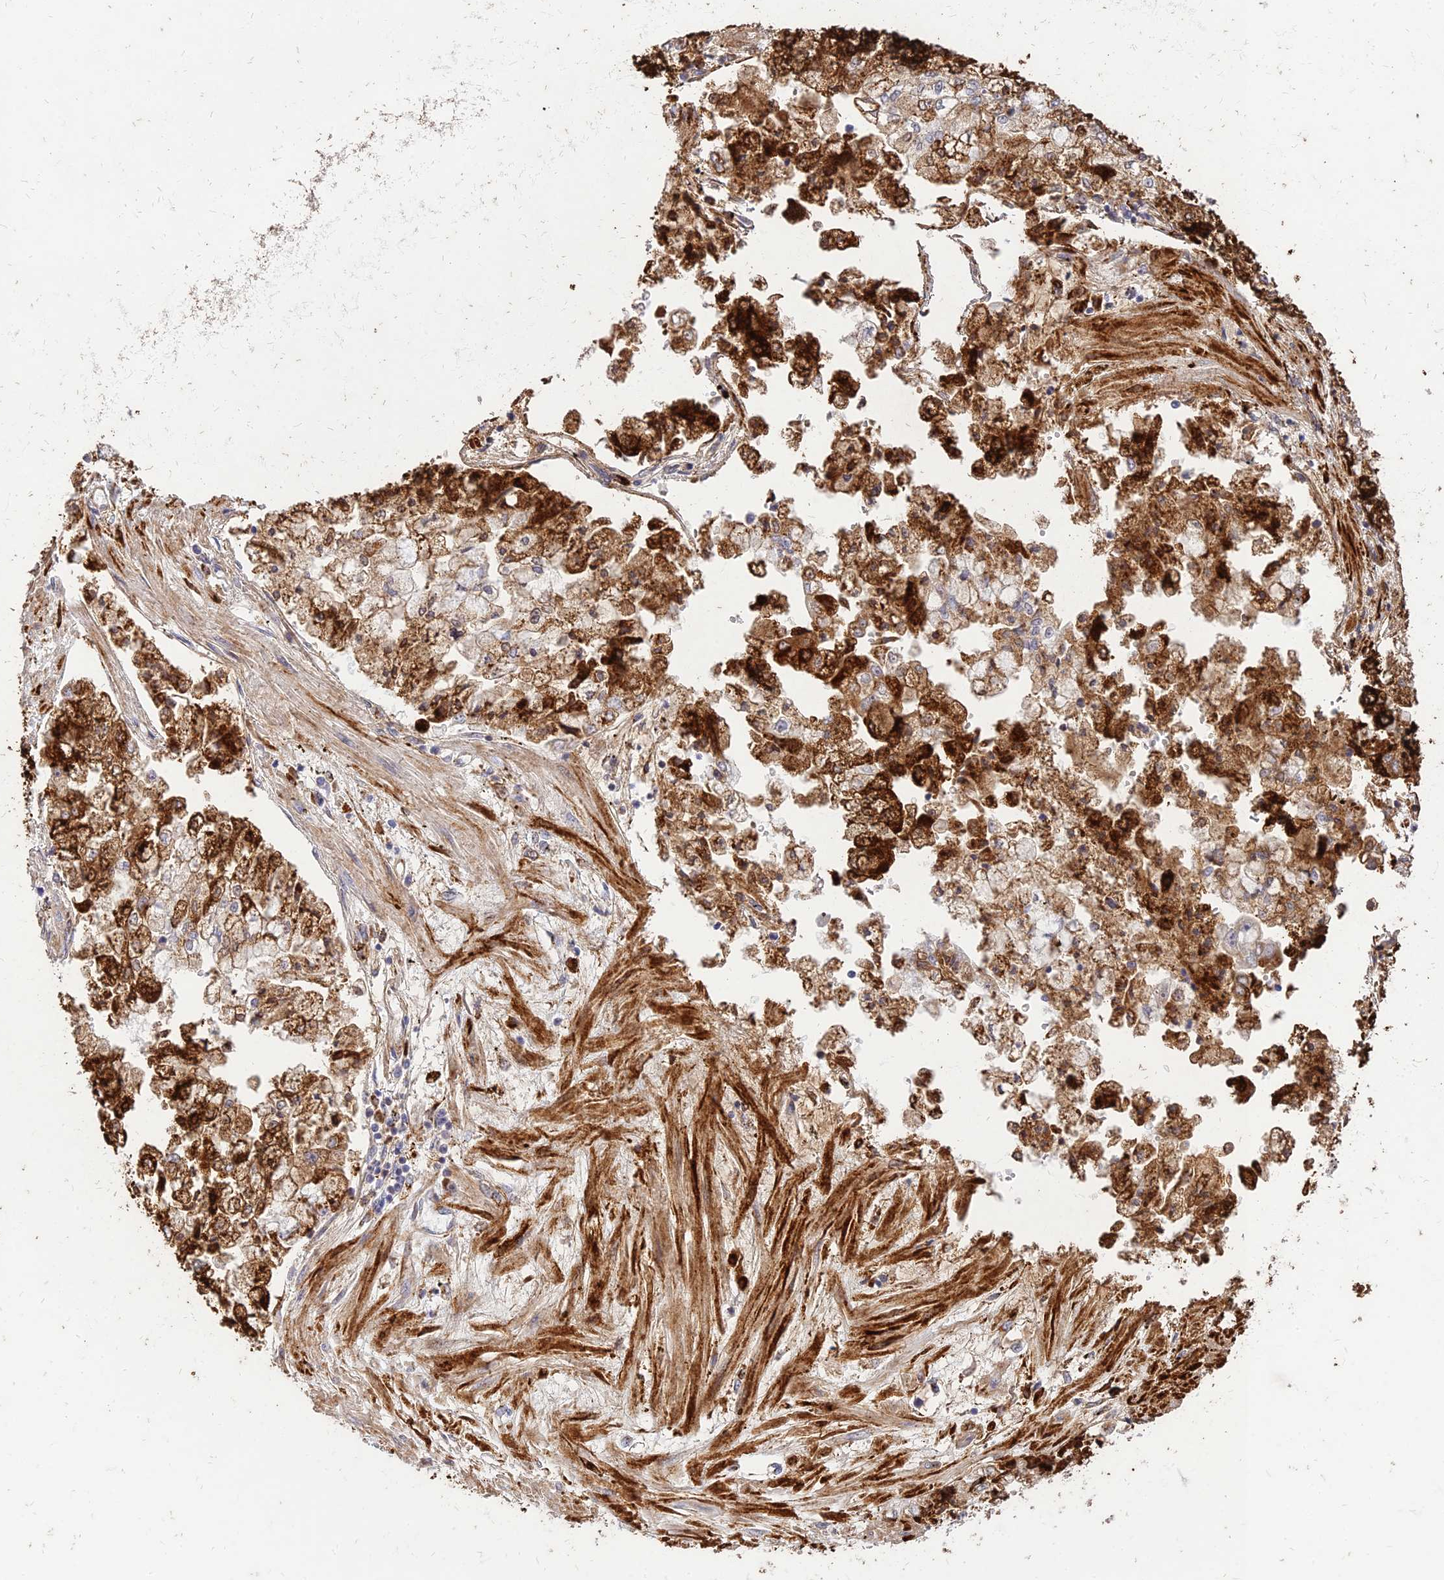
{"staining": {"intensity": "strong", "quantity": ">75%", "location": "cytoplasmic/membranous"}, "tissue": "stomach cancer", "cell_type": "Tumor cells", "image_type": "cancer", "snomed": [{"axis": "morphology", "description": "Adenocarcinoma, NOS"}, {"axis": "topography", "description": "Stomach"}], "caption": "Tumor cells display high levels of strong cytoplasmic/membranous expression in approximately >75% of cells in stomach cancer (adenocarcinoma).", "gene": "ST3GAL6", "patient": {"sex": "male", "age": 76}}